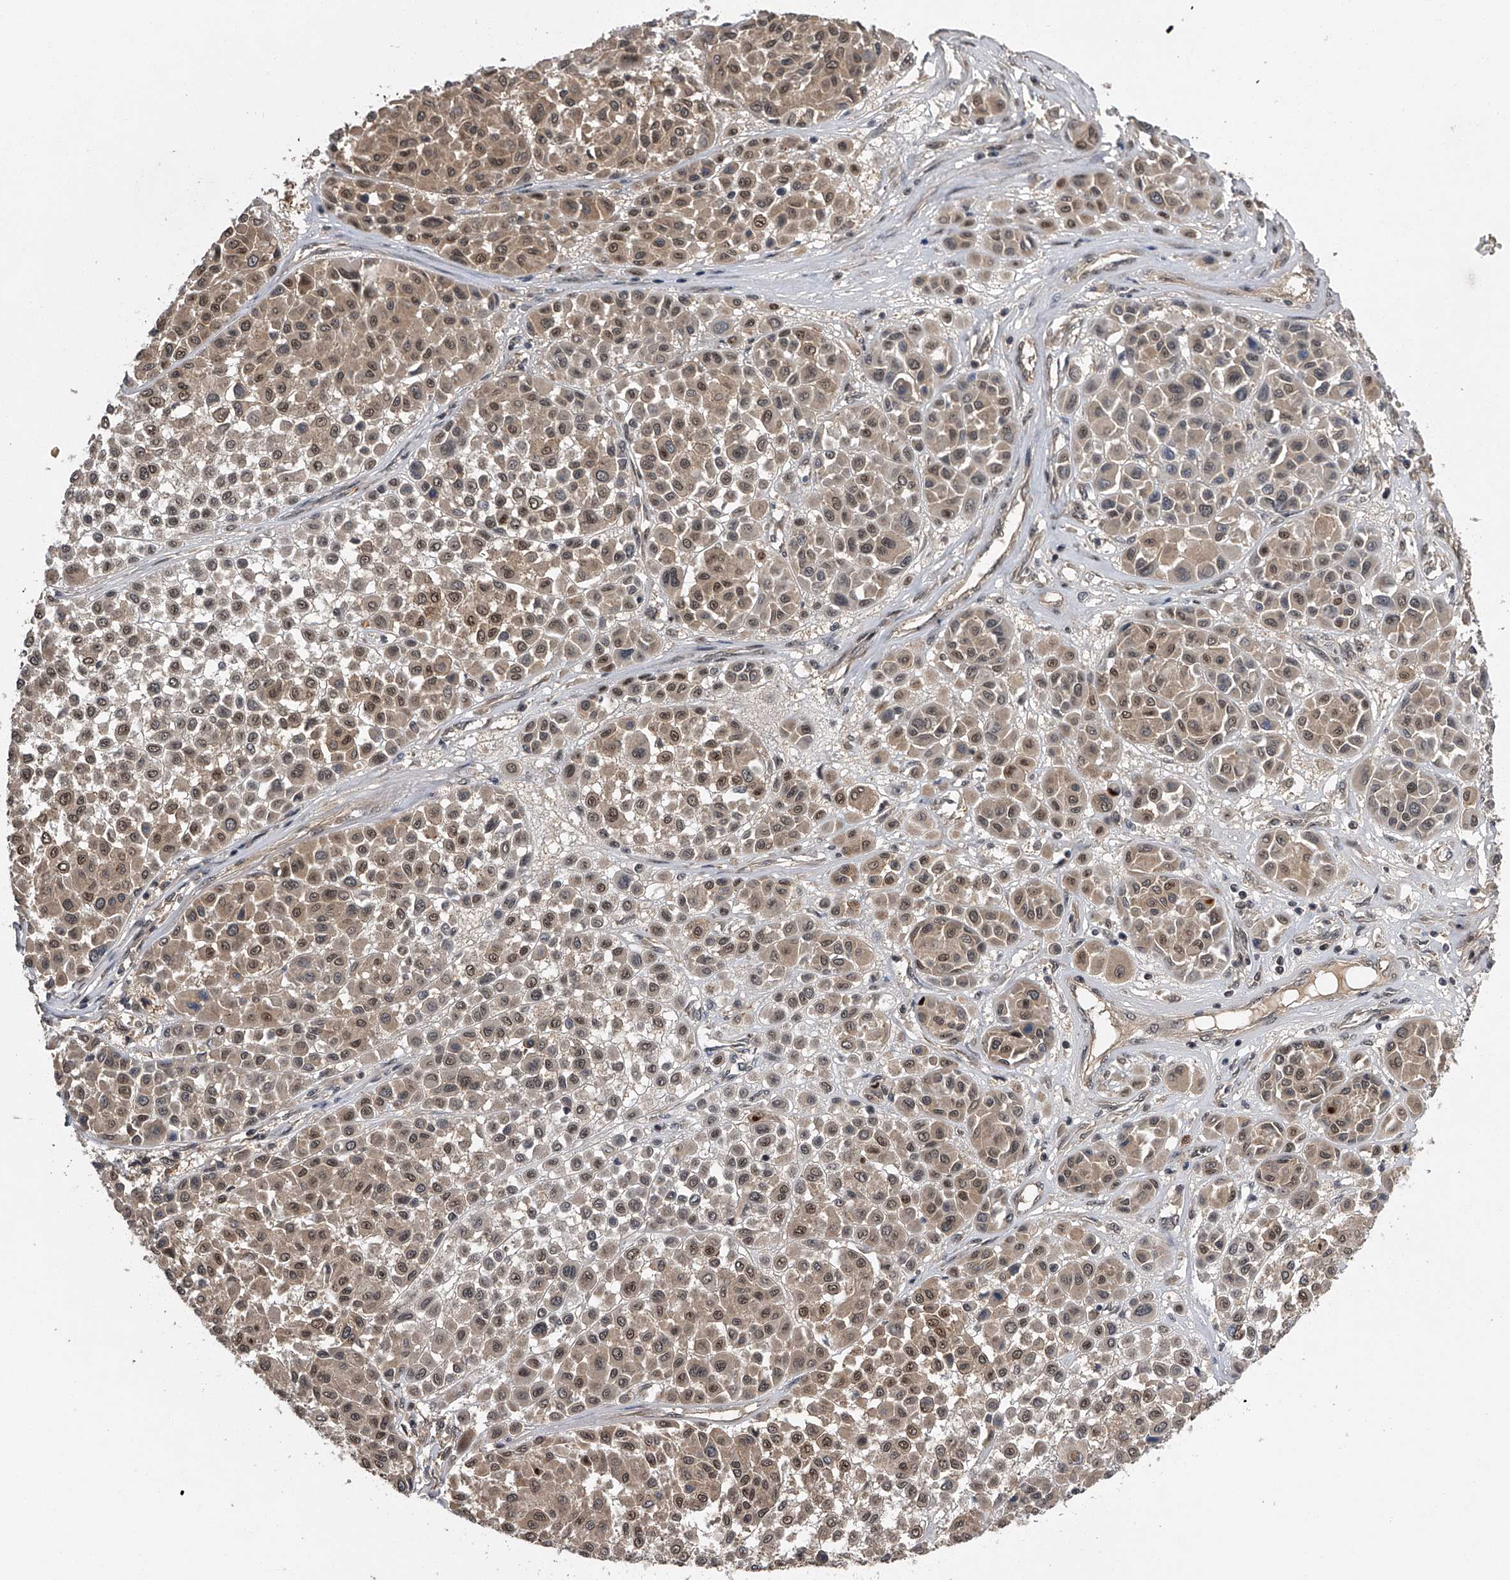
{"staining": {"intensity": "moderate", "quantity": ">75%", "location": "cytoplasmic/membranous,nuclear"}, "tissue": "melanoma", "cell_type": "Tumor cells", "image_type": "cancer", "snomed": [{"axis": "morphology", "description": "Malignant melanoma, Metastatic site"}, {"axis": "topography", "description": "Soft tissue"}], "caption": "A brown stain labels moderate cytoplasmic/membranous and nuclear positivity of a protein in human melanoma tumor cells.", "gene": "SLC12A8", "patient": {"sex": "male", "age": 41}}